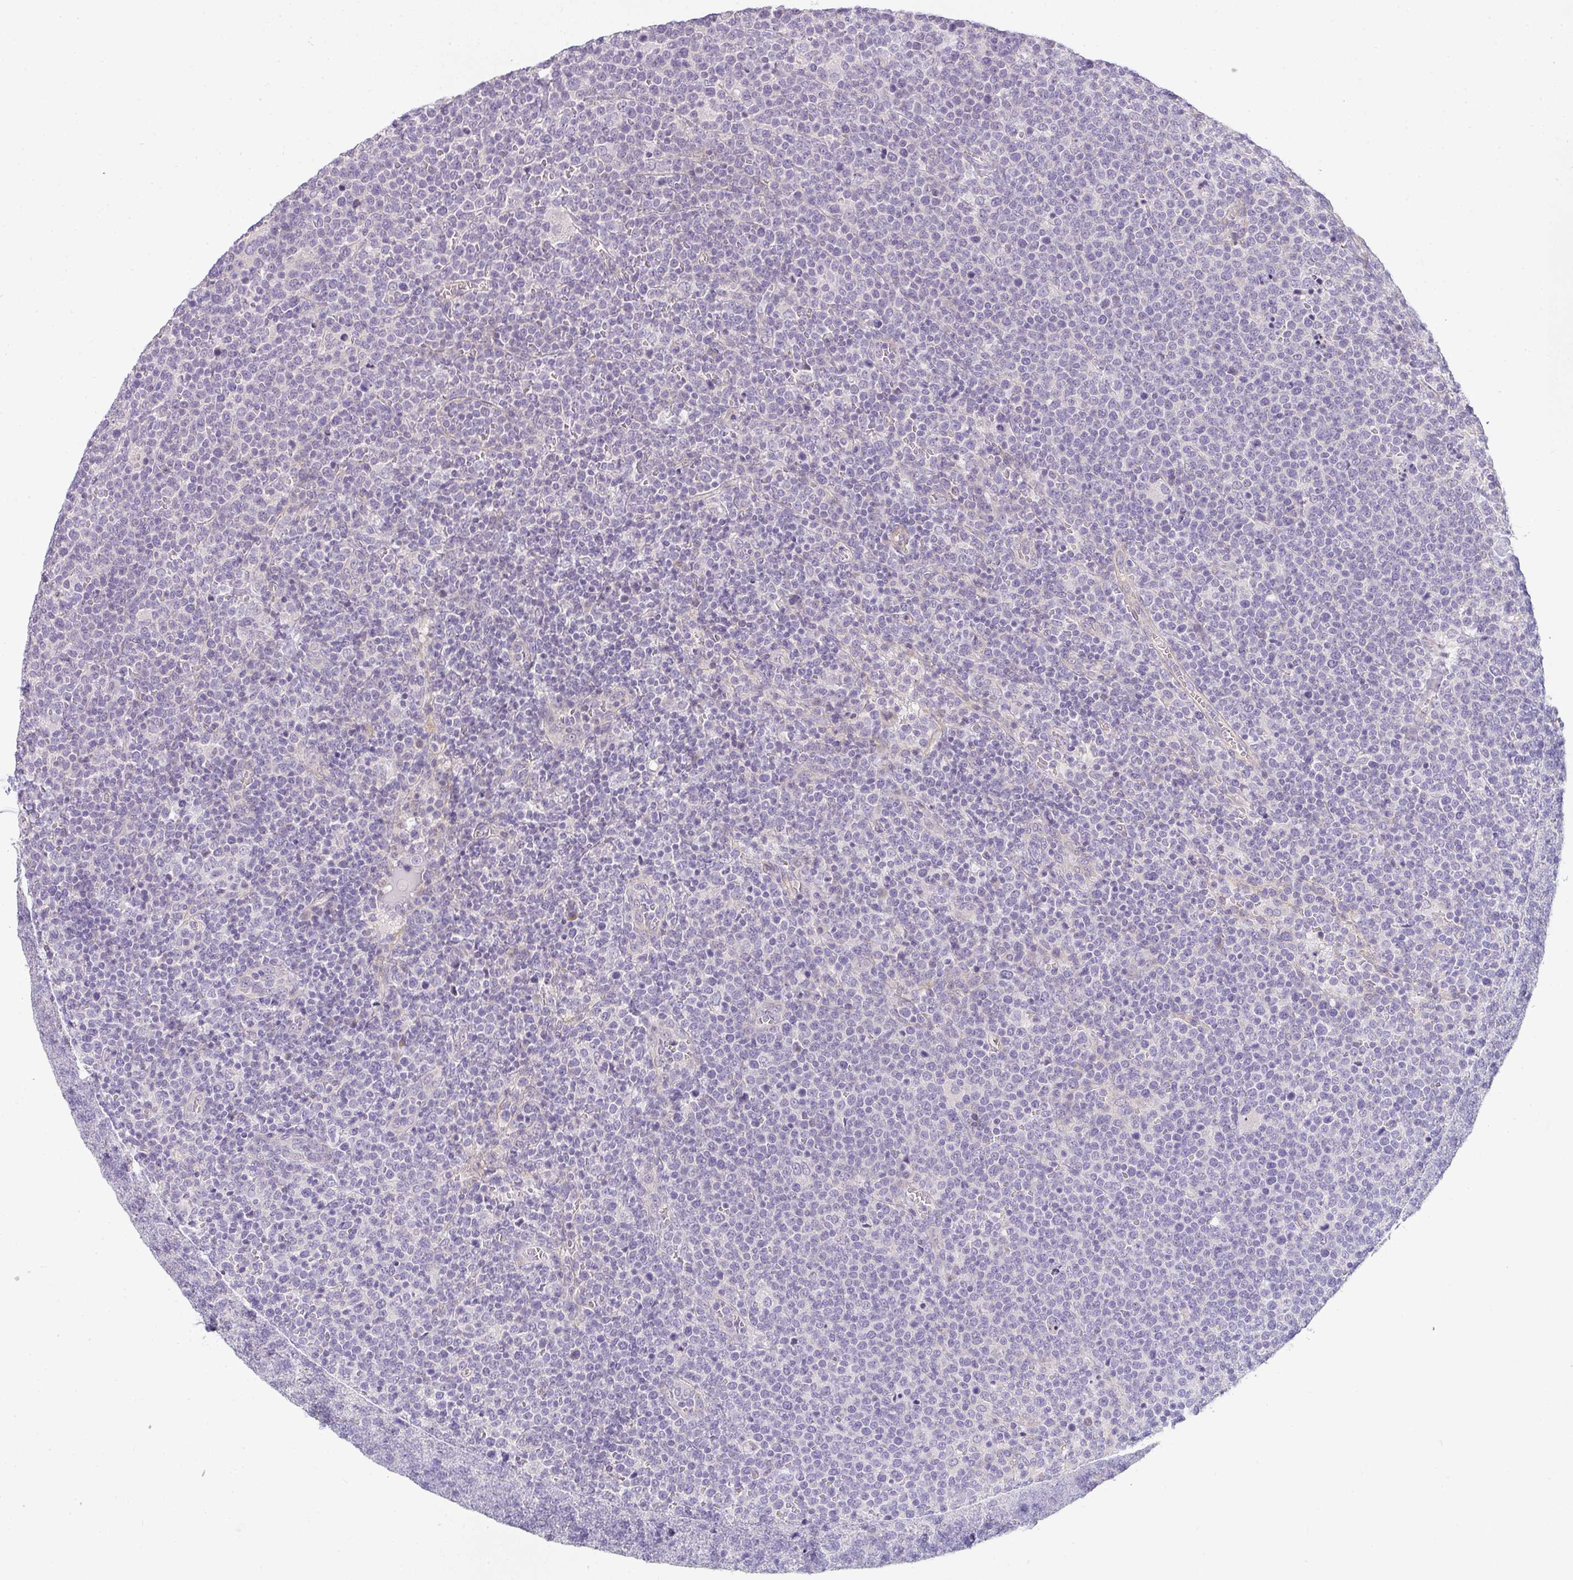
{"staining": {"intensity": "negative", "quantity": "none", "location": "none"}, "tissue": "lymphoma", "cell_type": "Tumor cells", "image_type": "cancer", "snomed": [{"axis": "morphology", "description": "Malignant lymphoma, non-Hodgkin's type, High grade"}, {"axis": "topography", "description": "Lymph node"}], "caption": "Protein analysis of lymphoma shows no significant positivity in tumor cells.", "gene": "FILIP1", "patient": {"sex": "male", "age": 61}}